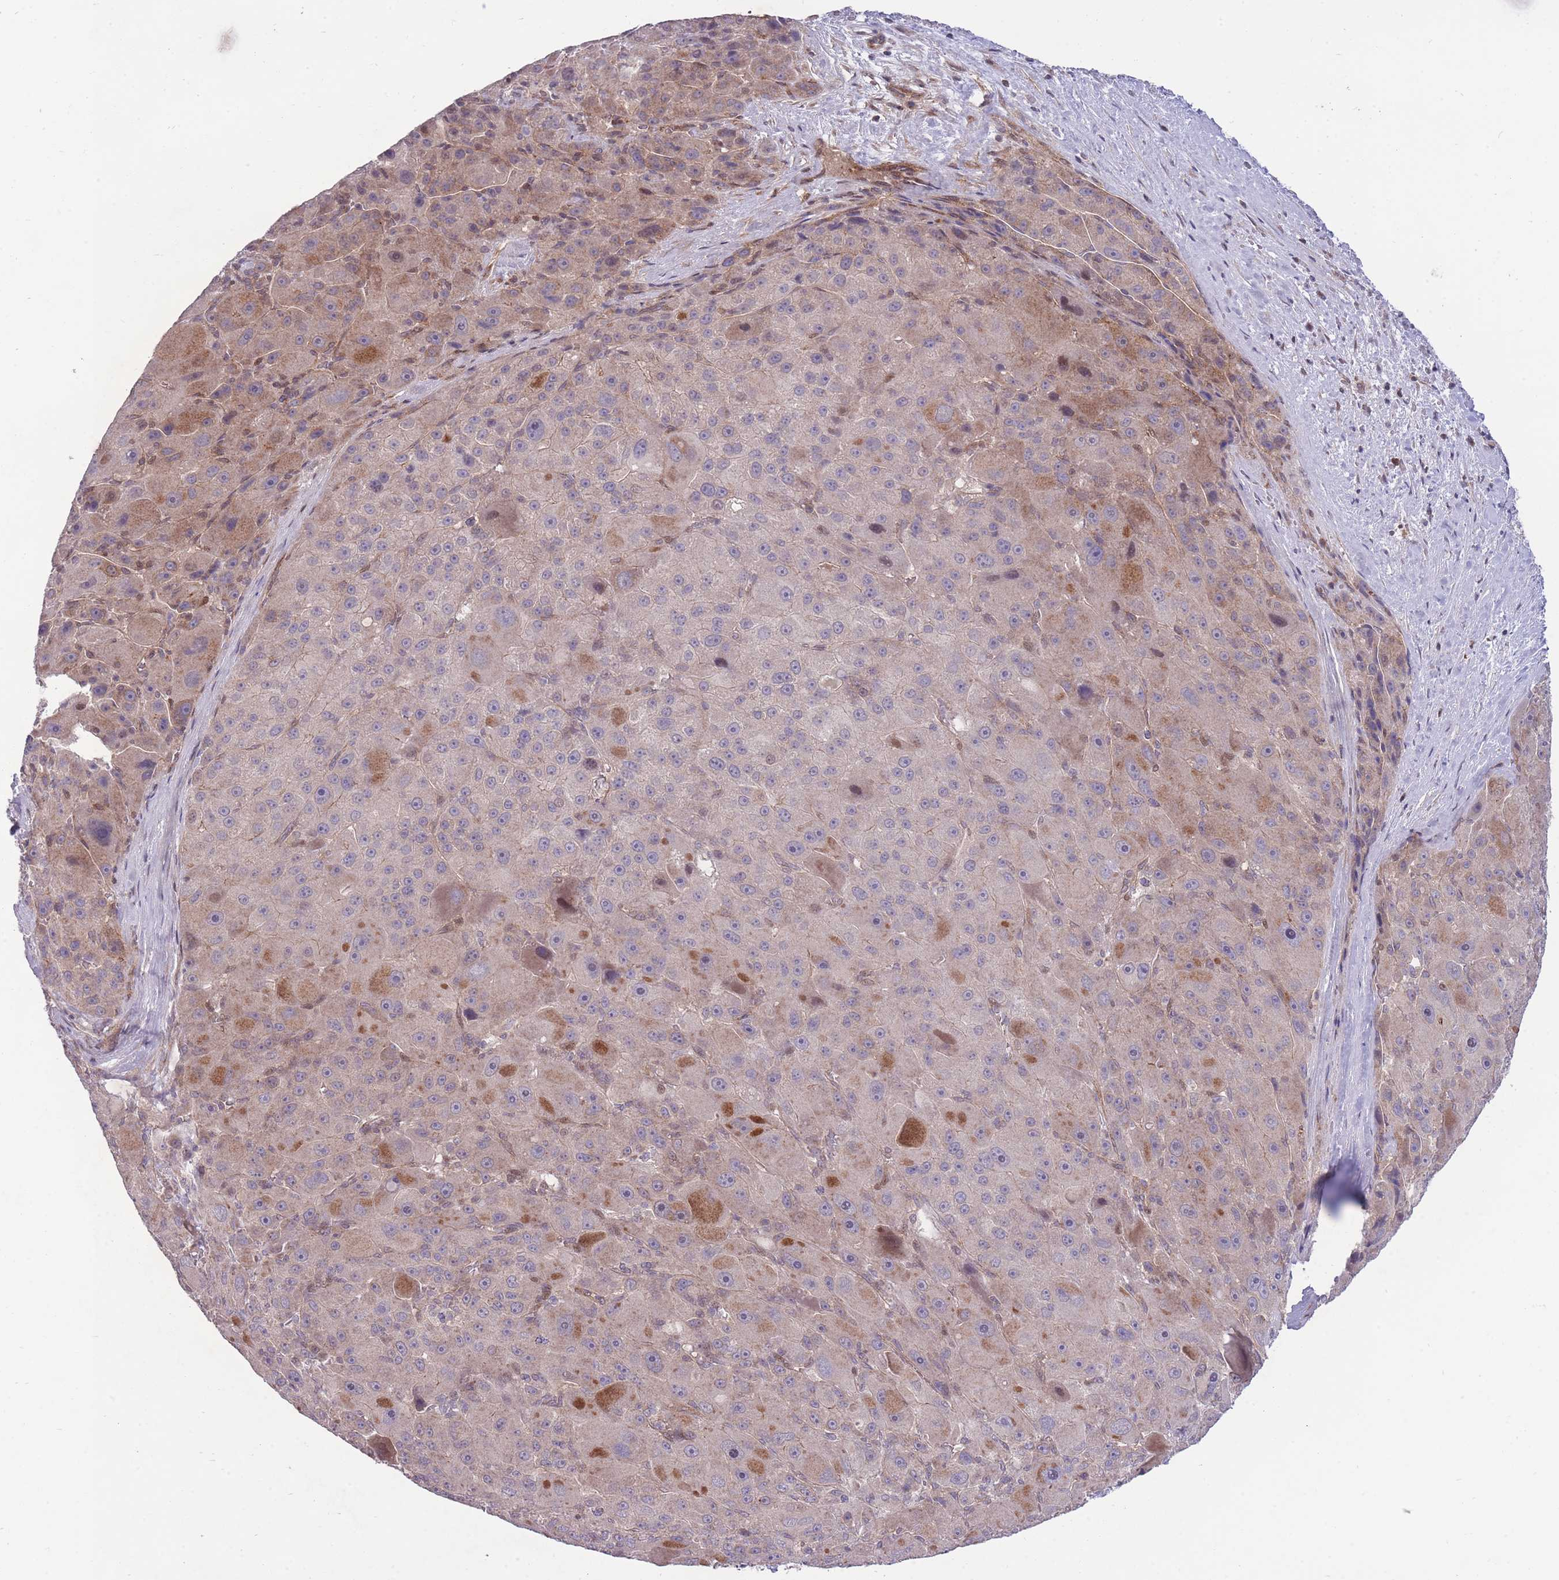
{"staining": {"intensity": "moderate", "quantity": "<25%", "location": "cytoplasmic/membranous"}, "tissue": "liver cancer", "cell_type": "Tumor cells", "image_type": "cancer", "snomed": [{"axis": "morphology", "description": "Carcinoma, Hepatocellular, NOS"}, {"axis": "topography", "description": "Liver"}], "caption": "Liver cancer (hepatocellular carcinoma) tissue exhibits moderate cytoplasmic/membranous staining in approximately <25% of tumor cells, visualized by immunohistochemistry.", "gene": "RIC8A", "patient": {"sex": "male", "age": 76}}